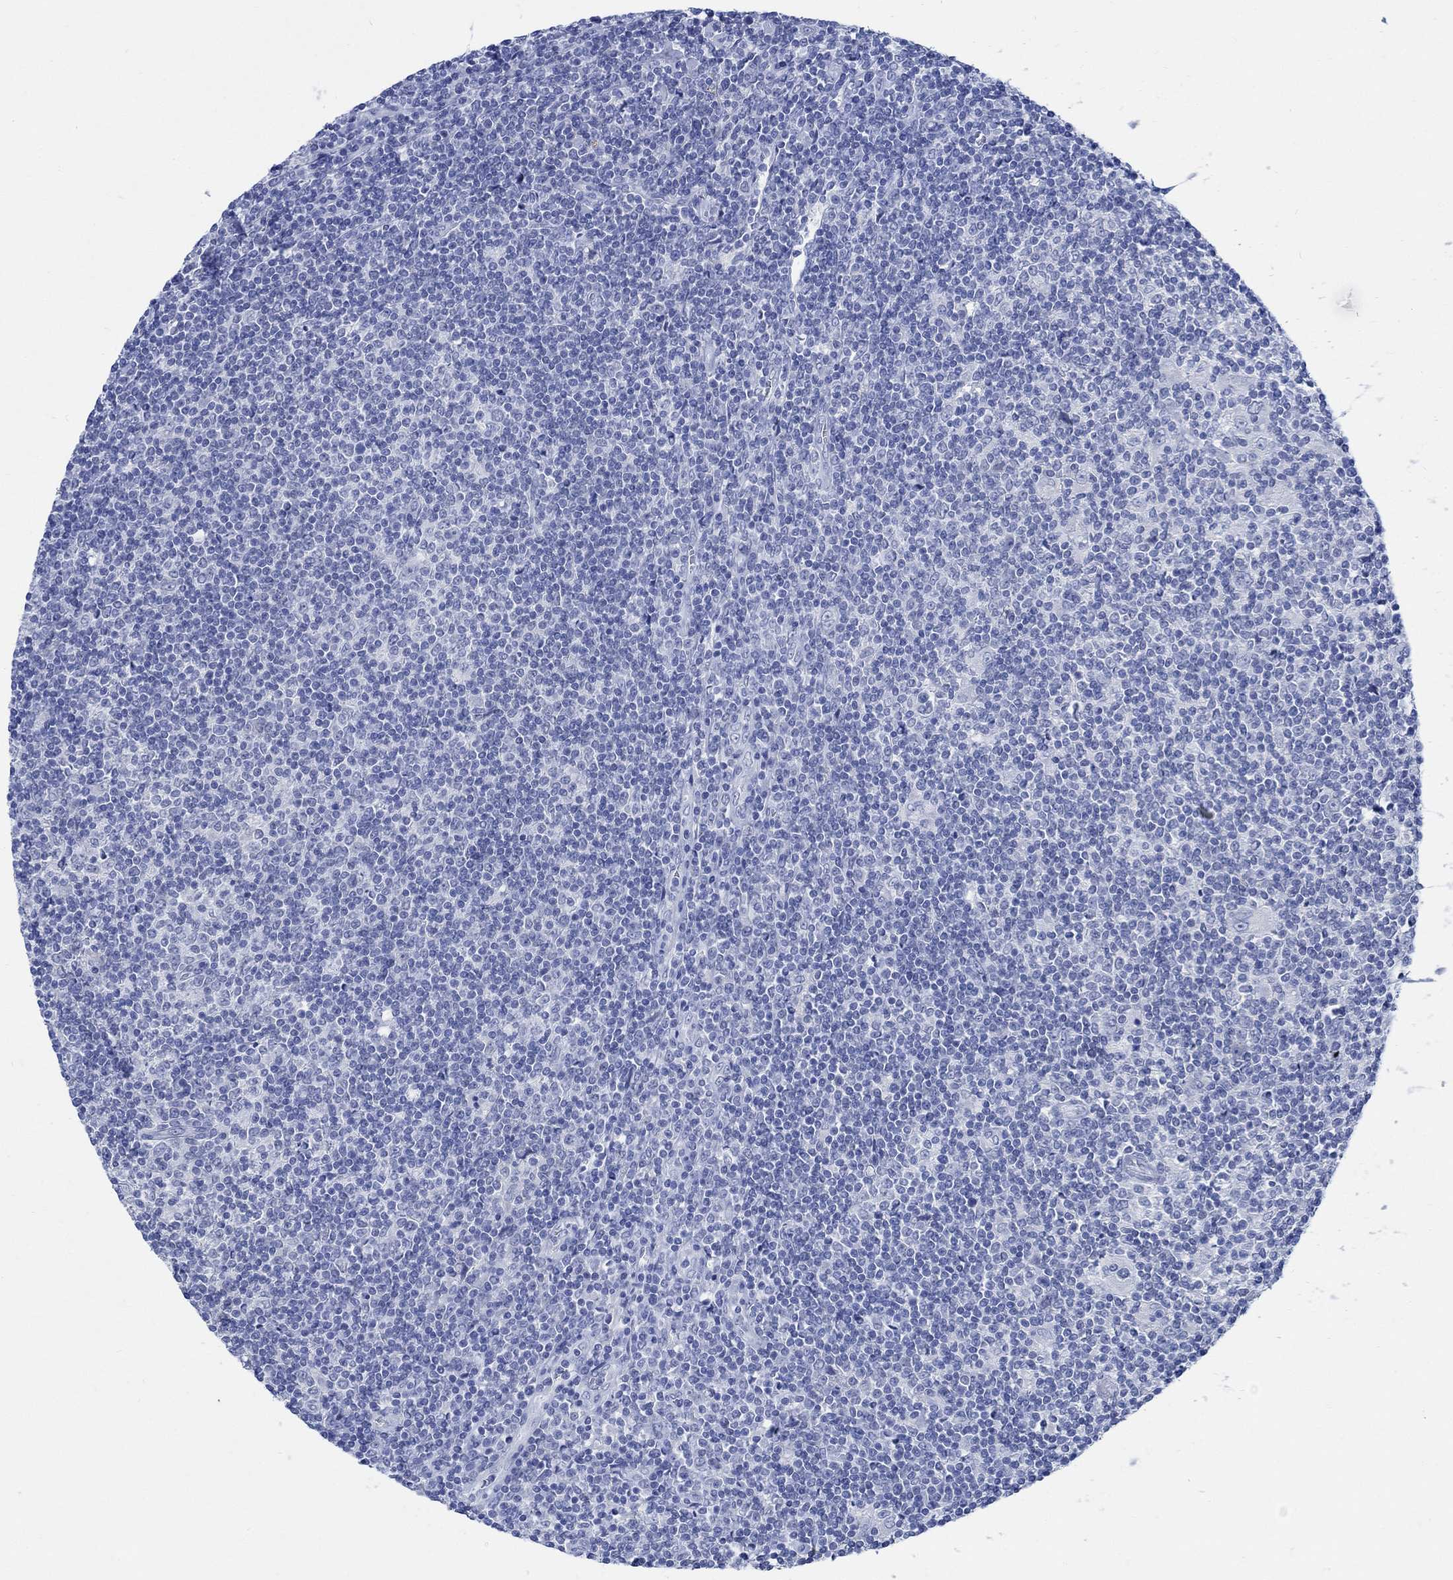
{"staining": {"intensity": "negative", "quantity": "none", "location": "none"}, "tissue": "lymphoma", "cell_type": "Tumor cells", "image_type": "cancer", "snomed": [{"axis": "morphology", "description": "Hodgkin's disease, NOS"}, {"axis": "topography", "description": "Lymph node"}], "caption": "Lymphoma was stained to show a protein in brown. There is no significant expression in tumor cells.", "gene": "CAMK2N1", "patient": {"sex": "male", "age": 40}}